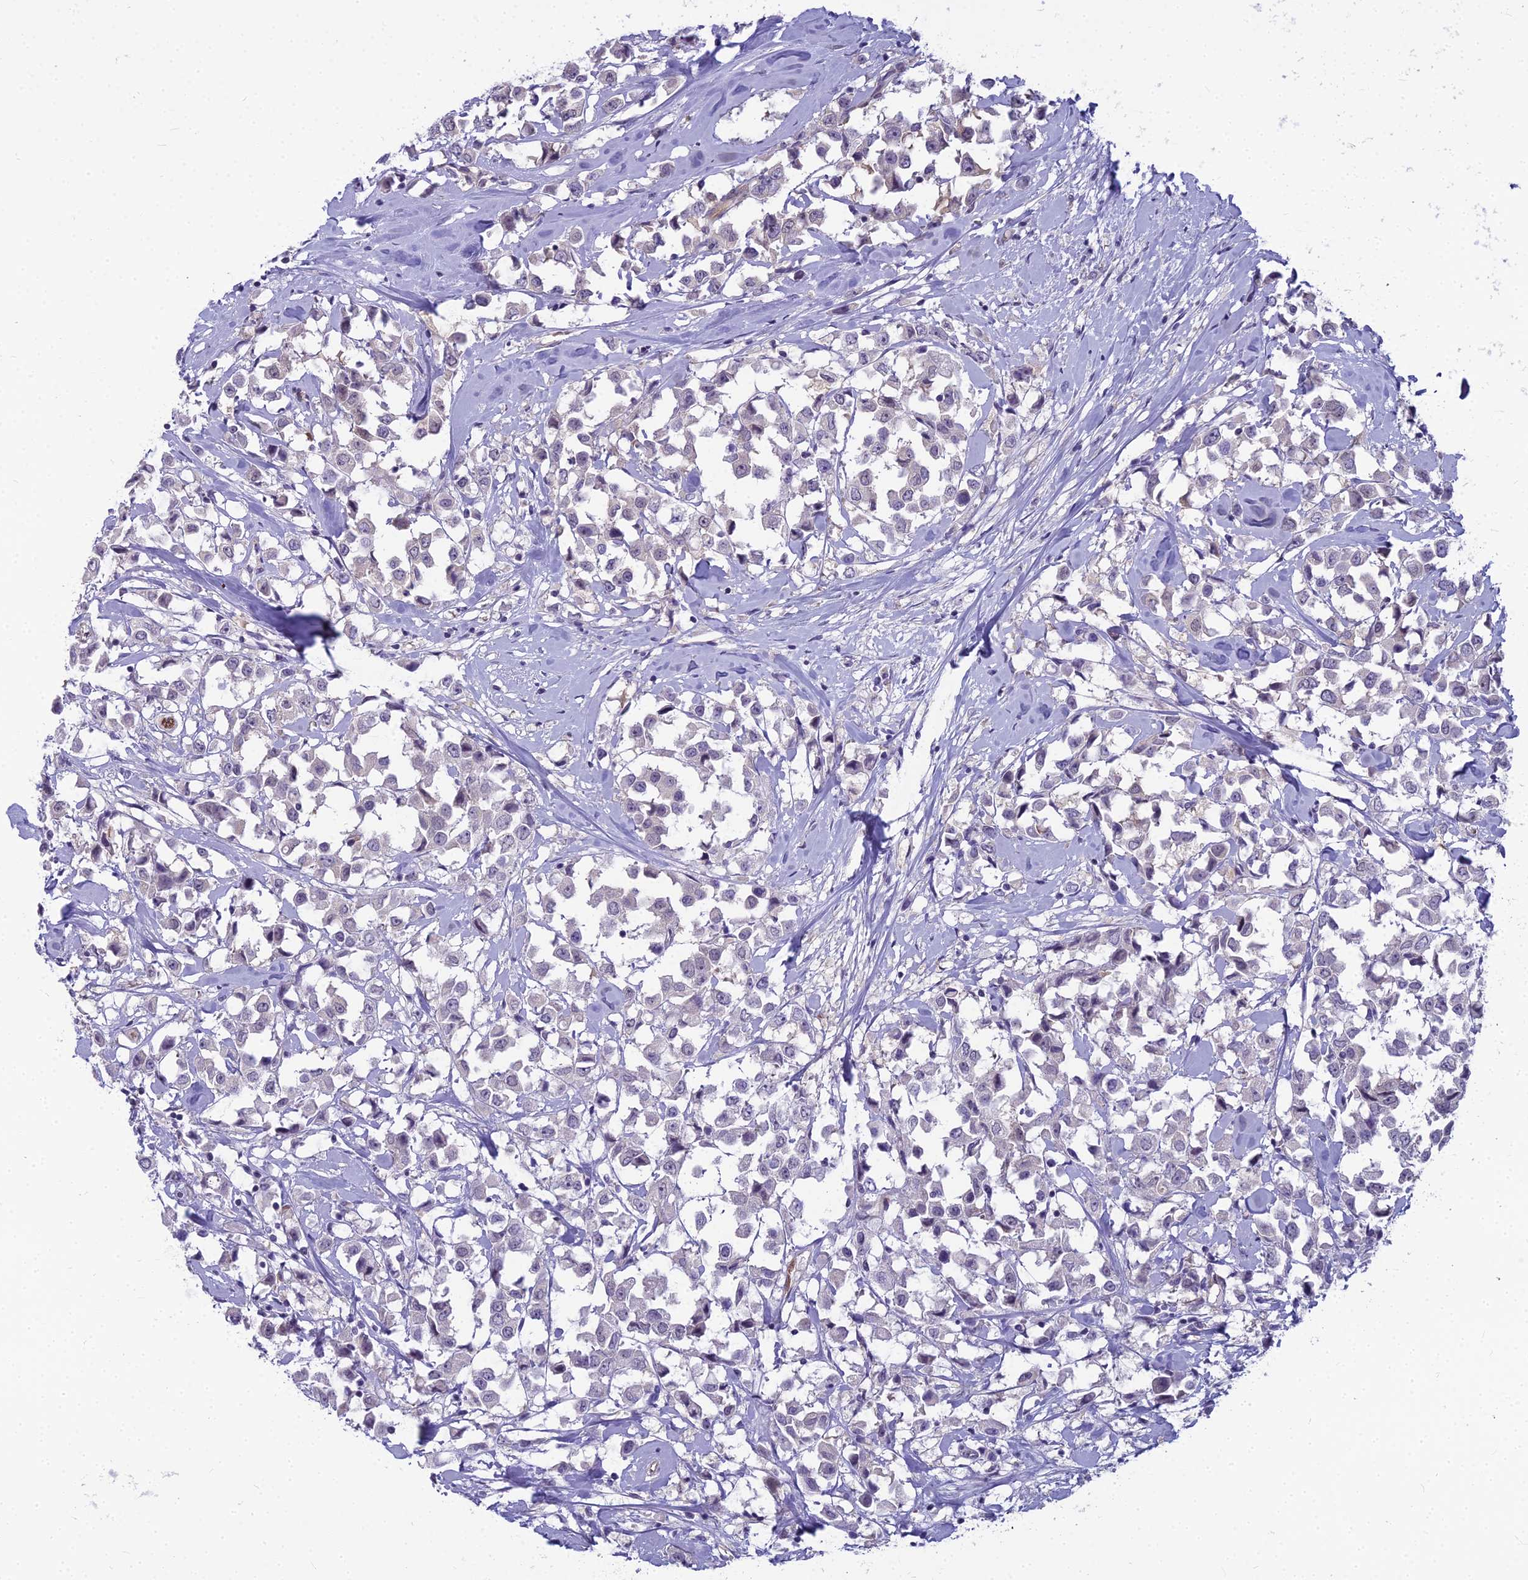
{"staining": {"intensity": "negative", "quantity": "none", "location": "none"}, "tissue": "breast cancer", "cell_type": "Tumor cells", "image_type": "cancer", "snomed": [{"axis": "morphology", "description": "Duct carcinoma"}, {"axis": "topography", "description": "Breast"}], "caption": "Immunohistochemical staining of invasive ductal carcinoma (breast) shows no significant expression in tumor cells.", "gene": "RGL3", "patient": {"sex": "female", "age": 61}}